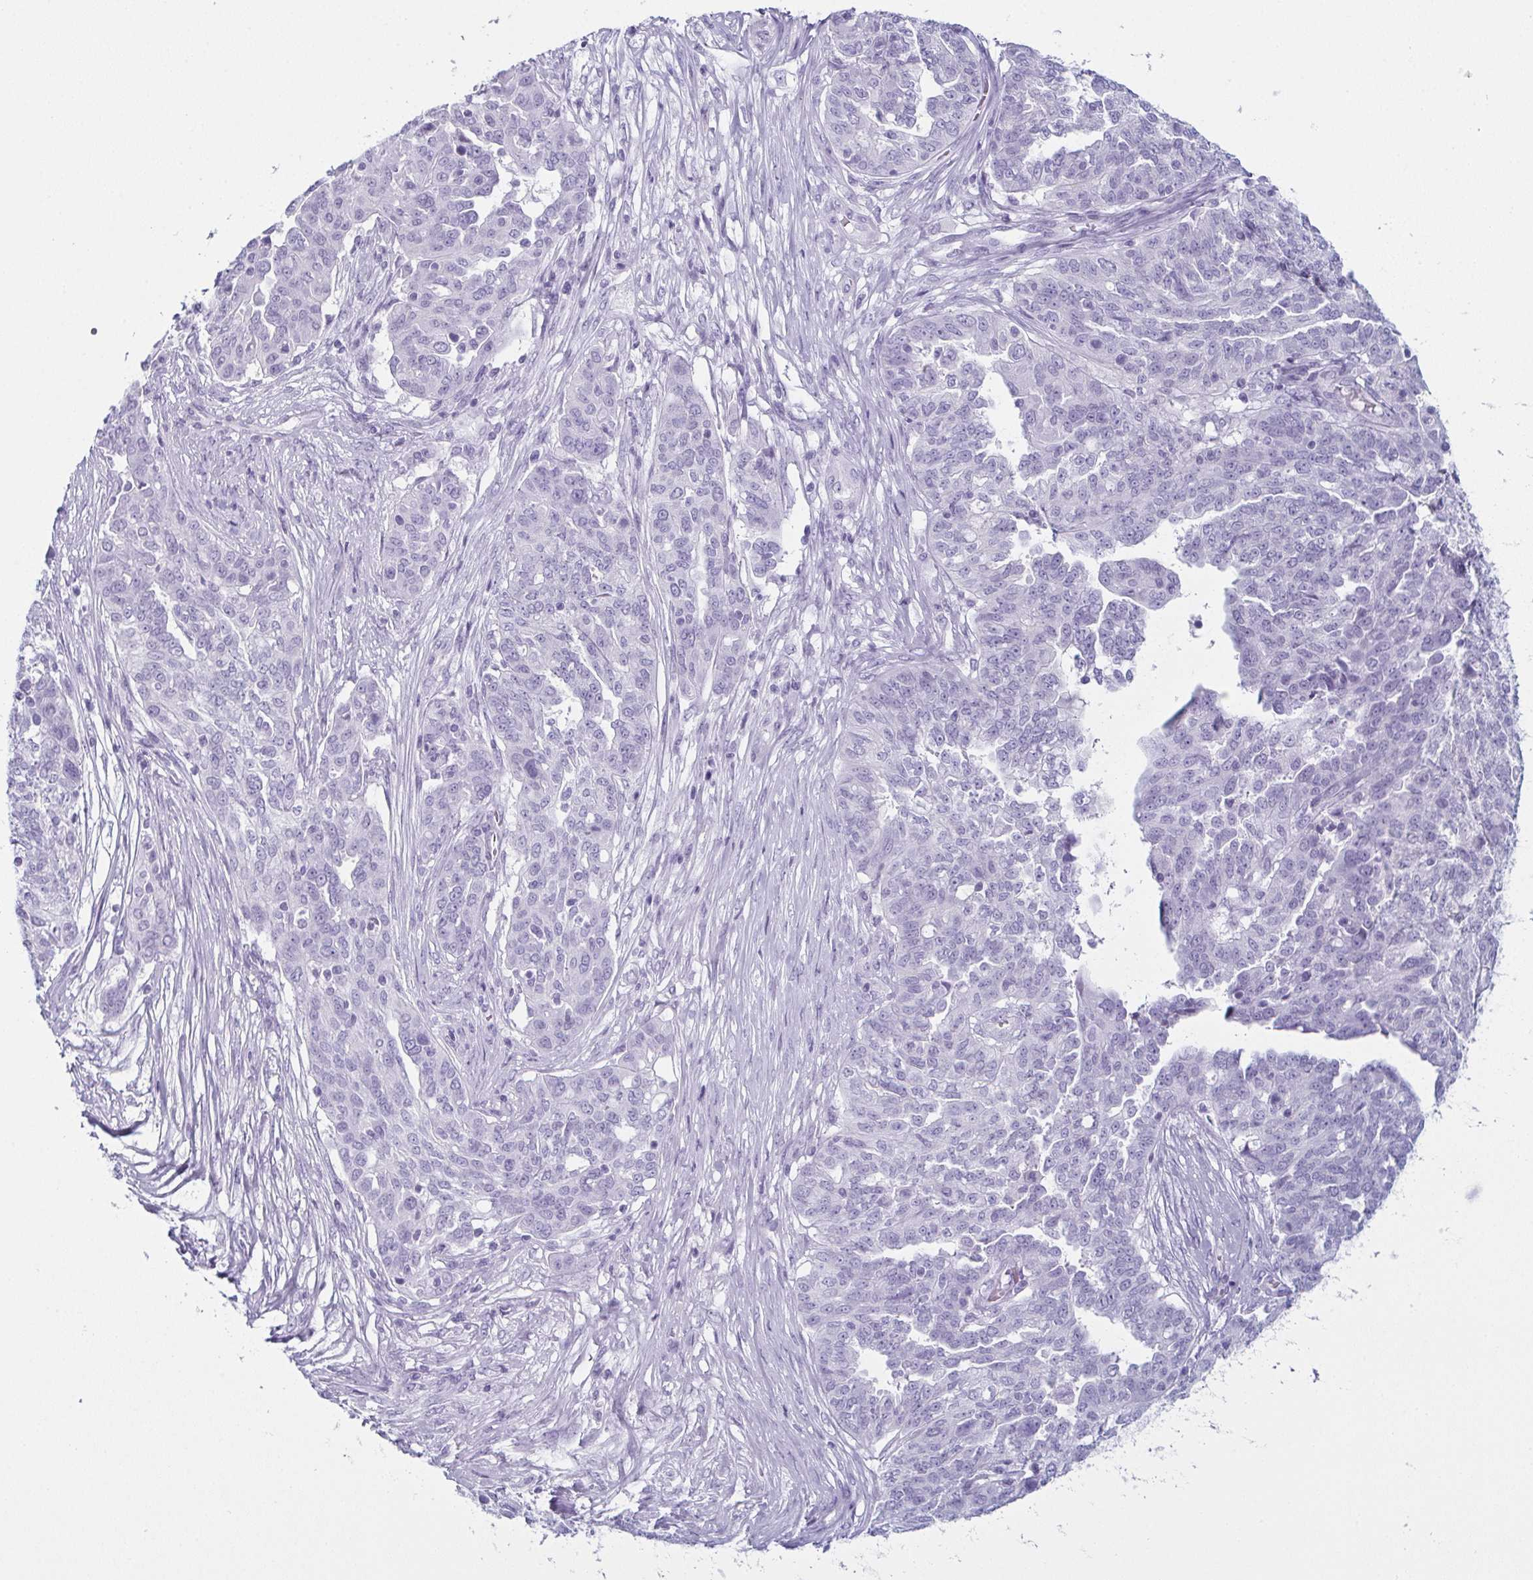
{"staining": {"intensity": "negative", "quantity": "none", "location": "none"}, "tissue": "ovarian cancer", "cell_type": "Tumor cells", "image_type": "cancer", "snomed": [{"axis": "morphology", "description": "Cystadenocarcinoma, serous, NOS"}, {"axis": "topography", "description": "Ovary"}], "caption": "Human ovarian cancer stained for a protein using immunohistochemistry shows no expression in tumor cells.", "gene": "ENKUR", "patient": {"sex": "female", "age": 67}}